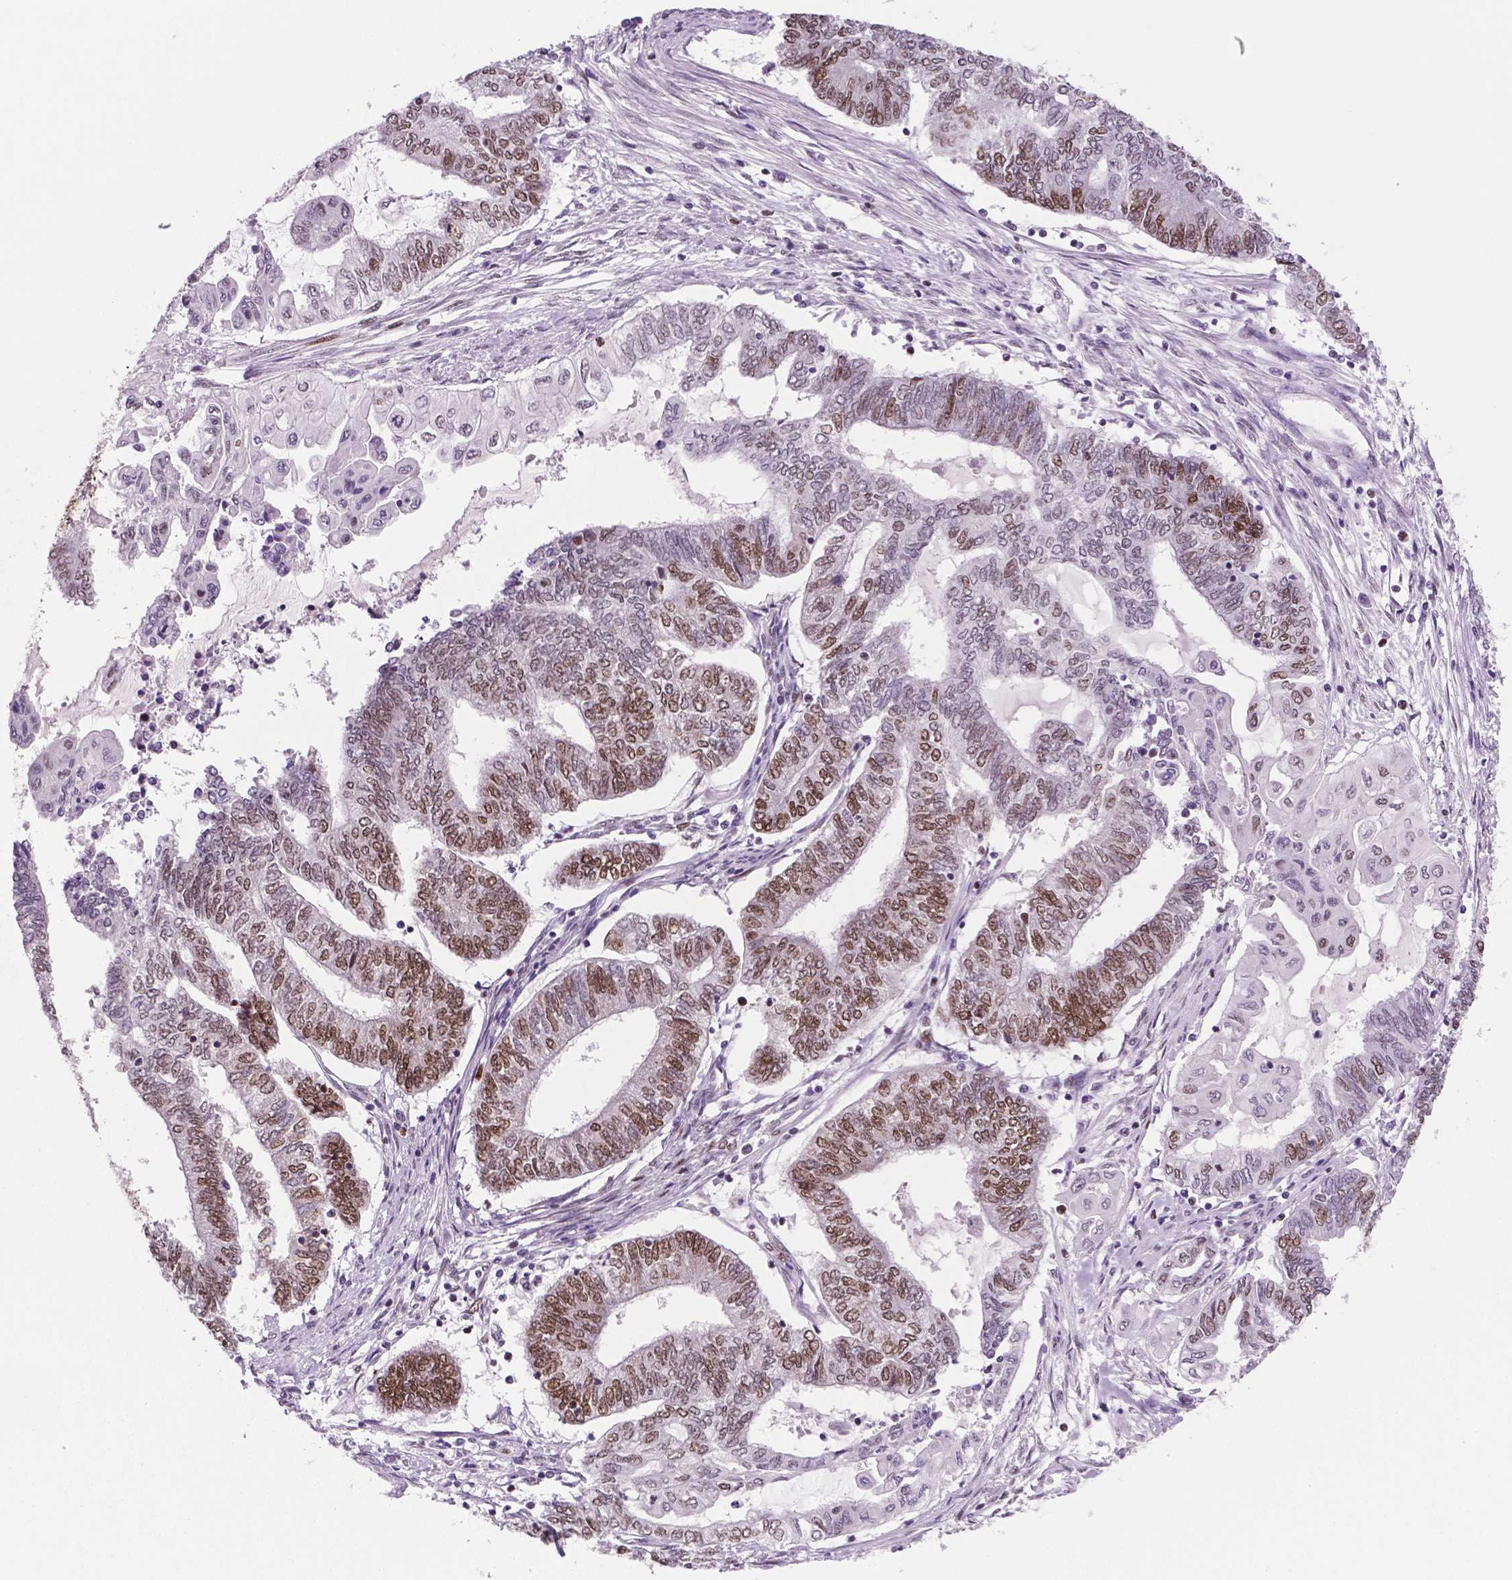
{"staining": {"intensity": "moderate", "quantity": "25%-75%", "location": "nuclear"}, "tissue": "endometrial cancer", "cell_type": "Tumor cells", "image_type": "cancer", "snomed": [{"axis": "morphology", "description": "Adenocarcinoma, NOS"}, {"axis": "topography", "description": "Uterus"}, {"axis": "topography", "description": "Endometrium"}], "caption": "Protein staining of endometrial adenocarcinoma tissue demonstrates moderate nuclear staining in about 25%-75% of tumor cells.", "gene": "MSH6", "patient": {"sex": "female", "age": 70}}